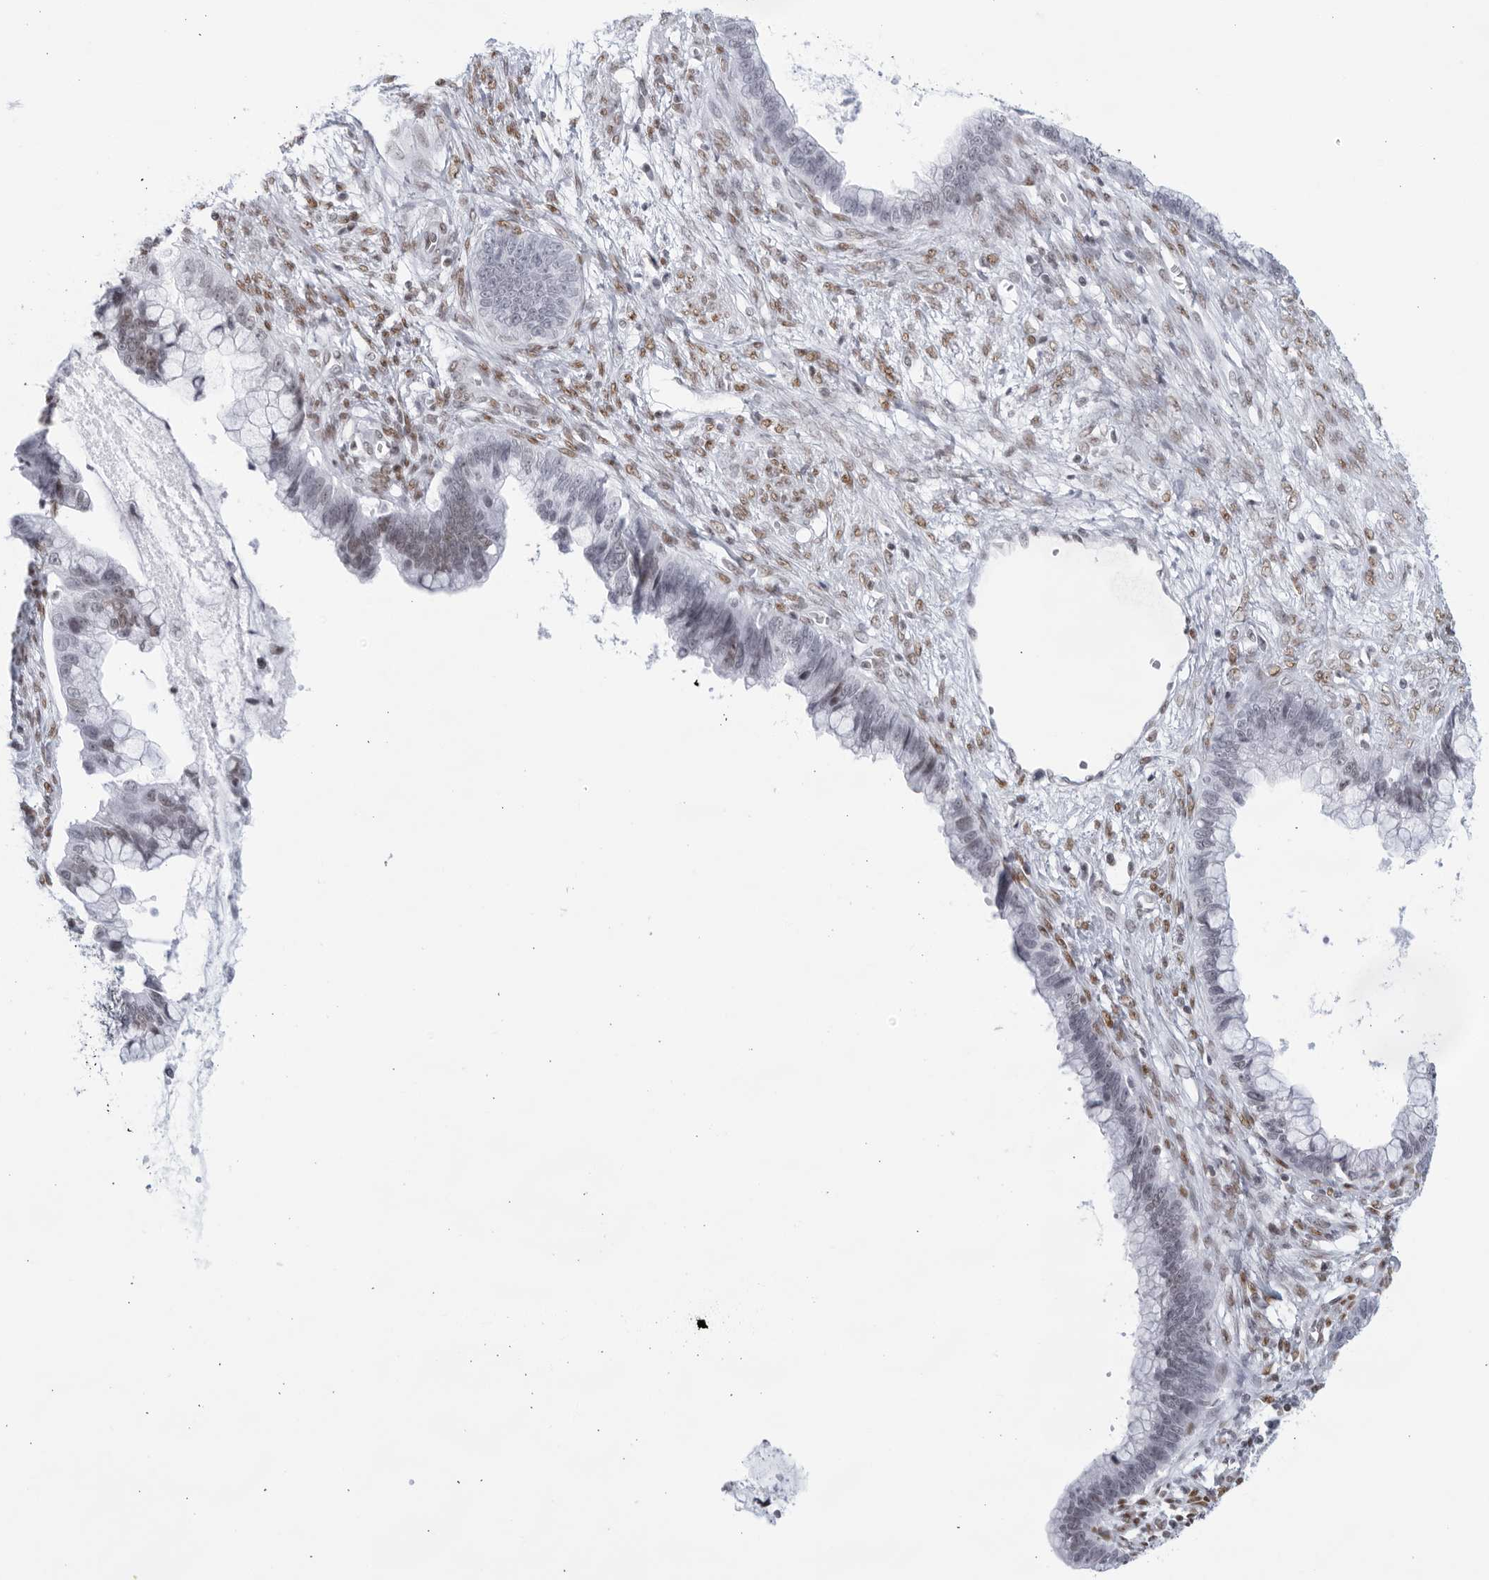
{"staining": {"intensity": "weak", "quantity": "<25%", "location": "nuclear"}, "tissue": "cervical cancer", "cell_type": "Tumor cells", "image_type": "cancer", "snomed": [{"axis": "morphology", "description": "Adenocarcinoma, NOS"}, {"axis": "topography", "description": "Cervix"}], "caption": "An immunohistochemistry histopathology image of cervical cancer is shown. There is no staining in tumor cells of cervical cancer.", "gene": "HP1BP3", "patient": {"sex": "female", "age": 44}}